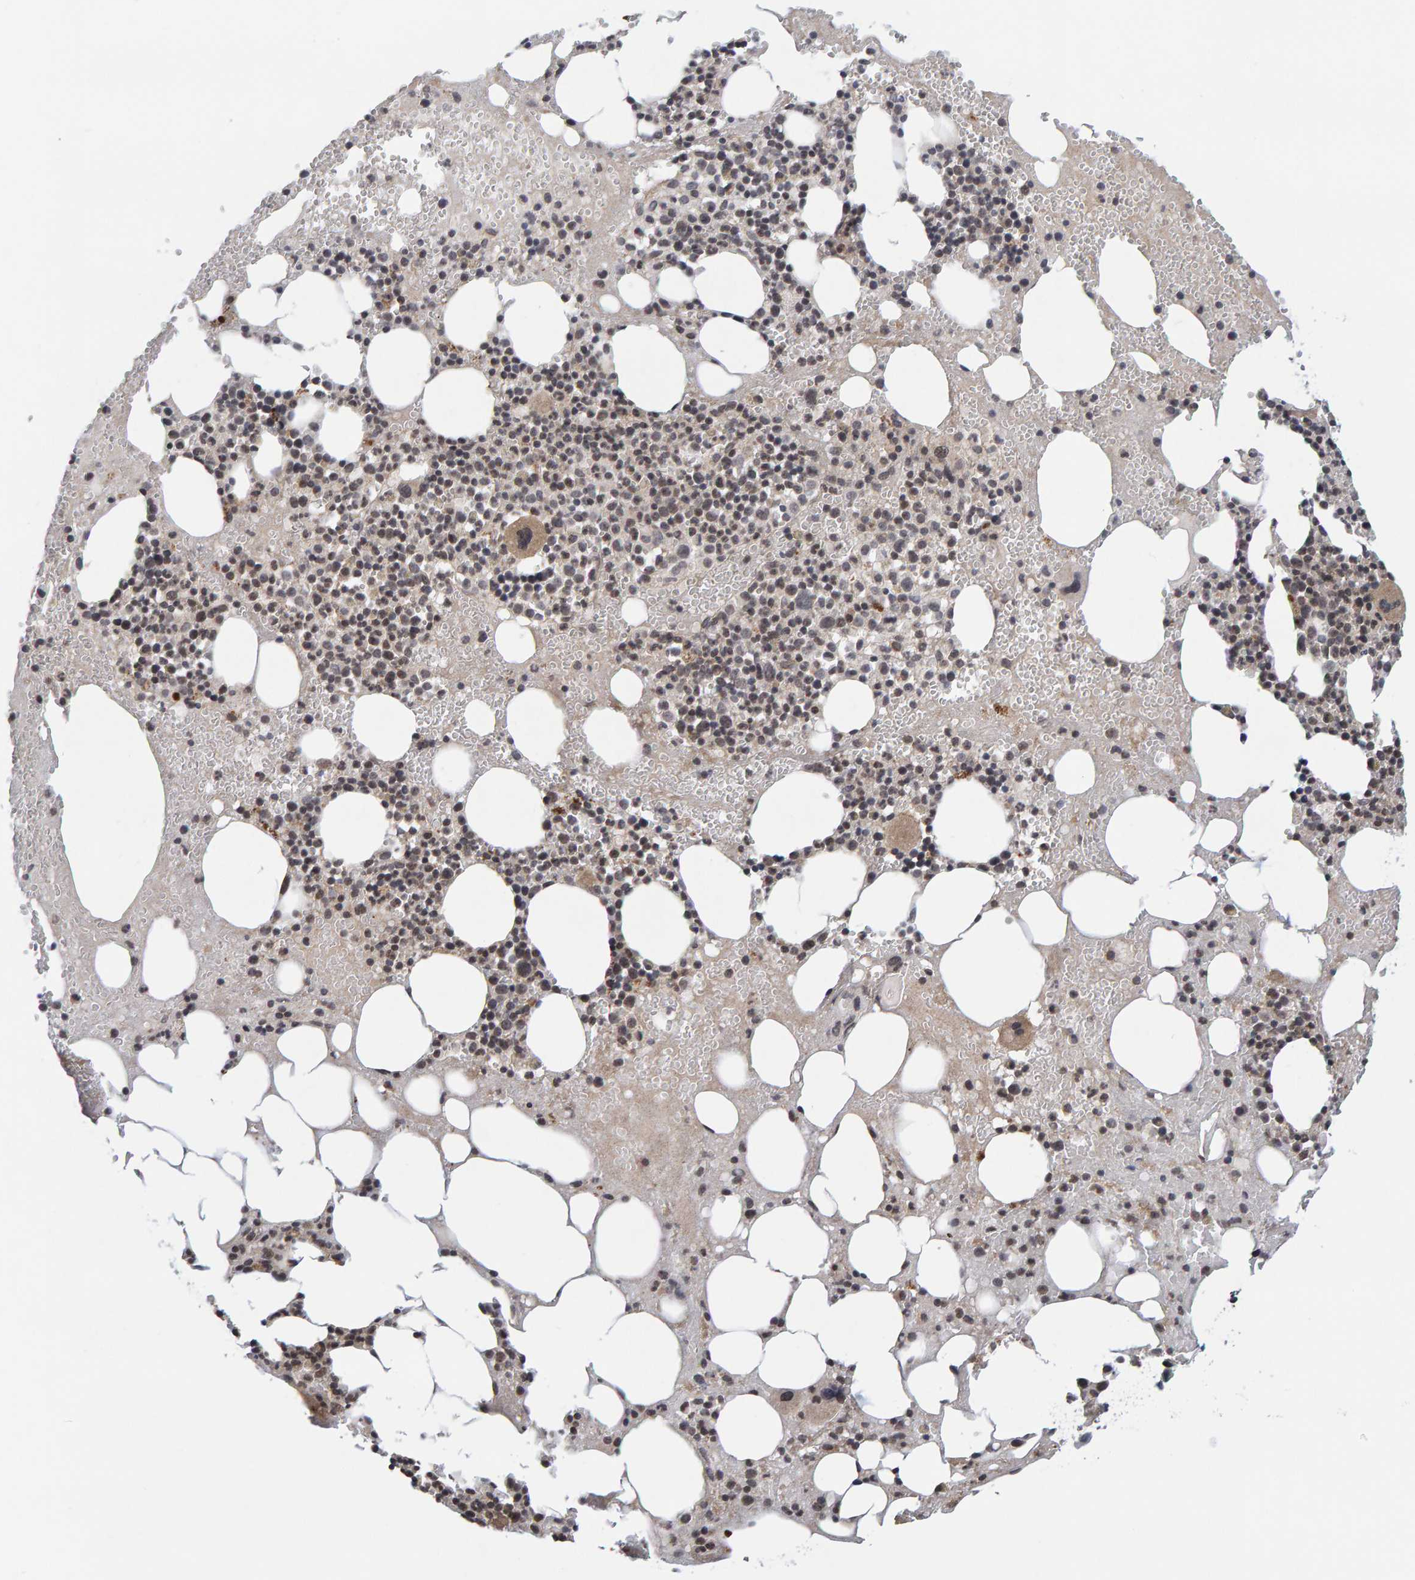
{"staining": {"intensity": "weak", "quantity": ">75%", "location": "cytoplasmic/membranous,nuclear"}, "tissue": "bone marrow", "cell_type": "Hematopoietic cells", "image_type": "normal", "snomed": [{"axis": "morphology", "description": "Normal tissue, NOS"}, {"axis": "morphology", "description": "Inflammation, NOS"}, {"axis": "topography", "description": "Bone marrow"}], "caption": "Immunohistochemistry micrograph of normal bone marrow stained for a protein (brown), which exhibits low levels of weak cytoplasmic/membranous,nuclear staining in about >75% of hematopoietic cells.", "gene": "CDH2", "patient": {"sex": "female", "age": 78}}